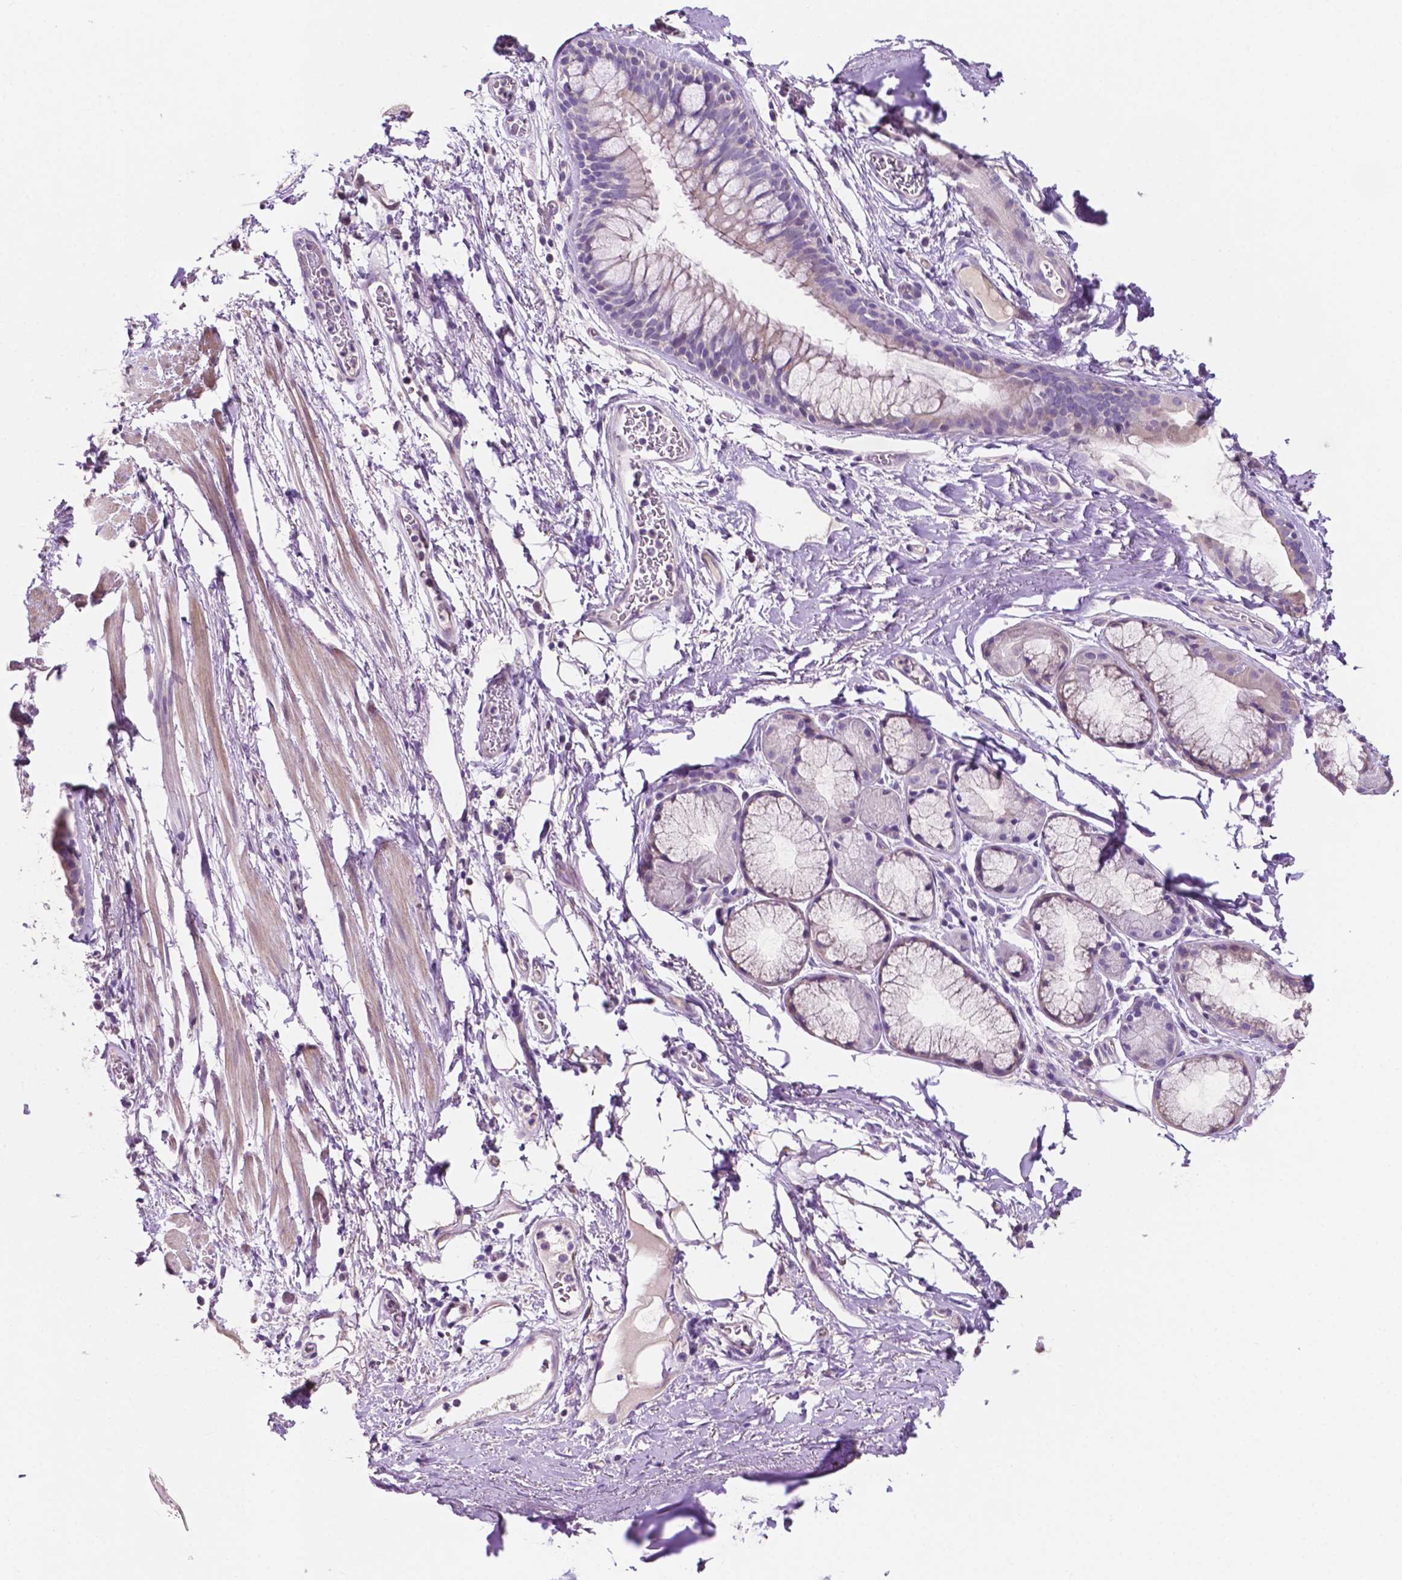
{"staining": {"intensity": "negative", "quantity": "none", "location": "none"}, "tissue": "adipose tissue", "cell_type": "Adipocytes", "image_type": "normal", "snomed": [{"axis": "morphology", "description": "Normal tissue, NOS"}, {"axis": "topography", "description": "Bronchus"}, {"axis": "topography", "description": "Lung"}], "caption": "Immunohistochemical staining of benign human adipose tissue displays no significant positivity in adipocytes.", "gene": "CLDN17", "patient": {"sex": "female", "age": 57}}